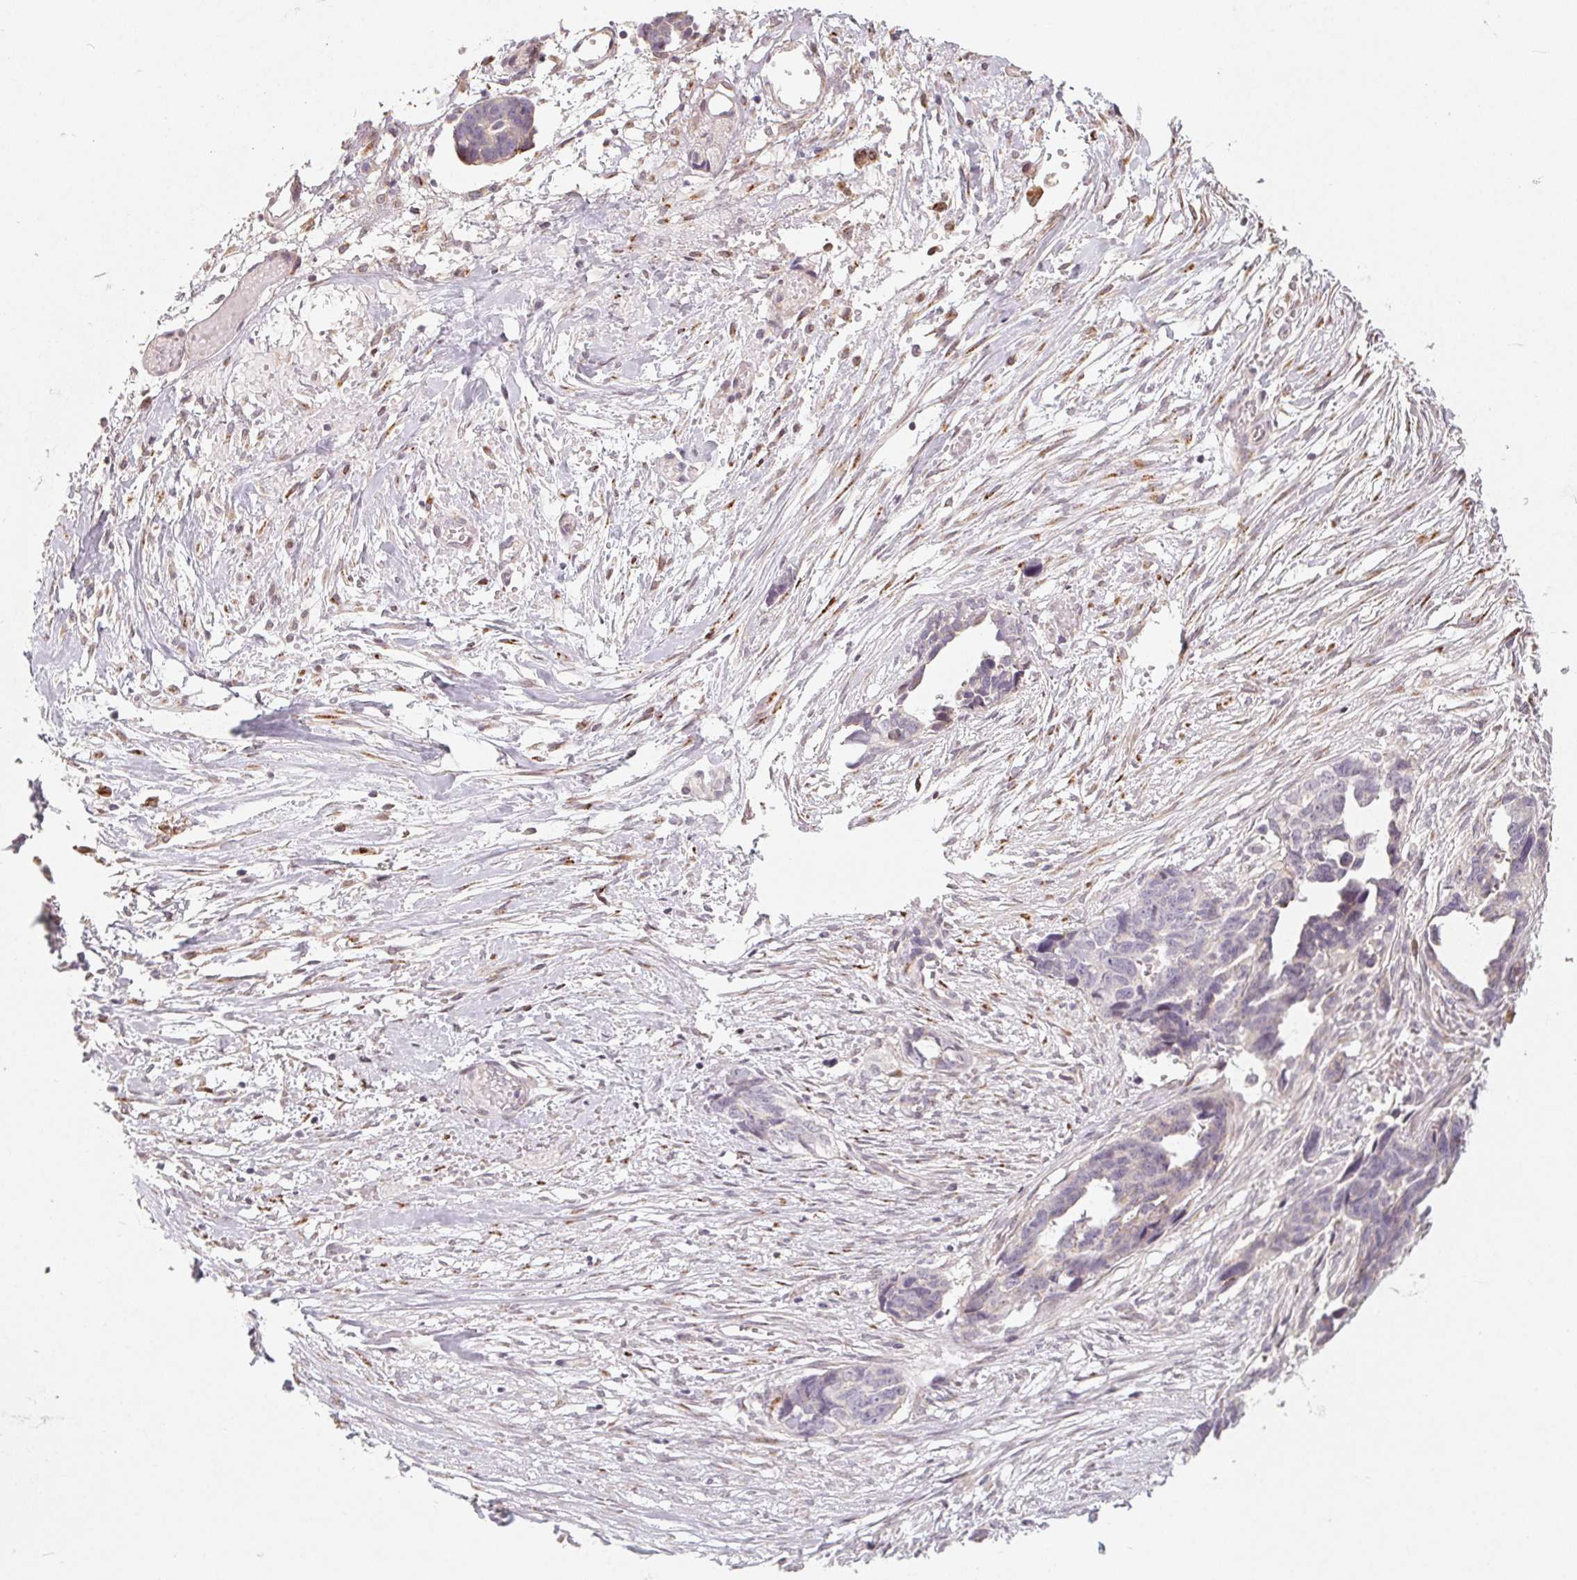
{"staining": {"intensity": "negative", "quantity": "none", "location": "none"}, "tissue": "ovarian cancer", "cell_type": "Tumor cells", "image_type": "cancer", "snomed": [{"axis": "morphology", "description": "Cystadenocarcinoma, serous, NOS"}, {"axis": "topography", "description": "Ovary"}], "caption": "High power microscopy image of an IHC histopathology image of ovarian serous cystadenocarcinoma, revealing no significant staining in tumor cells.", "gene": "TMSB15B", "patient": {"sex": "female", "age": 69}}